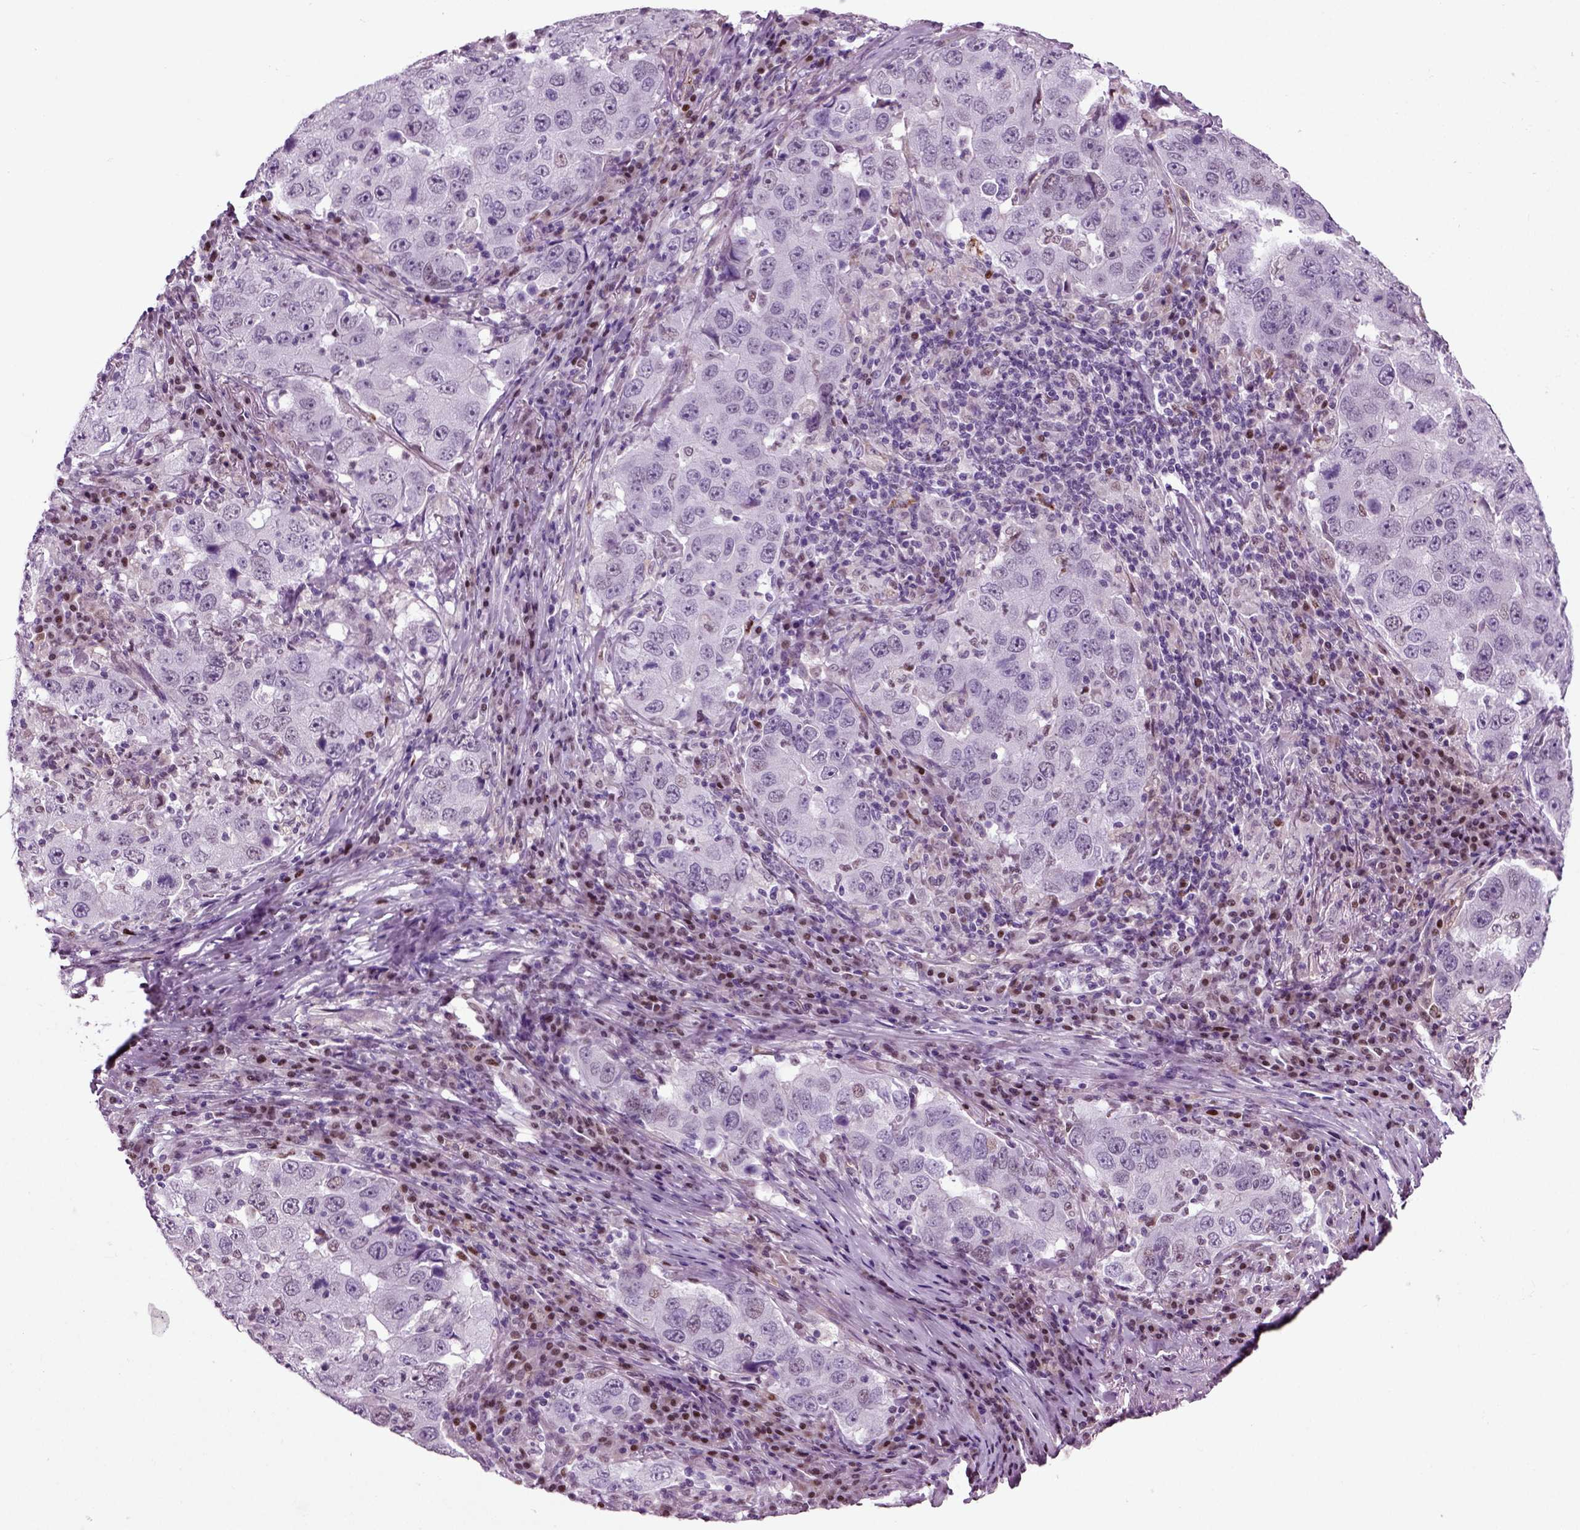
{"staining": {"intensity": "negative", "quantity": "none", "location": "none"}, "tissue": "lung cancer", "cell_type": "Tumor cells", "image_type": "cancer", "snomed": [{"axis": "morphology", "description": "Adenocarcinoma, NOS"}, {"axis": "topography", "description": "Lung"}], "caption": "Tumor cells are negative for brown protein staining in lung cancer.", "gene": "ARID3A", "patient": {"sex": "male", "age": 73}}